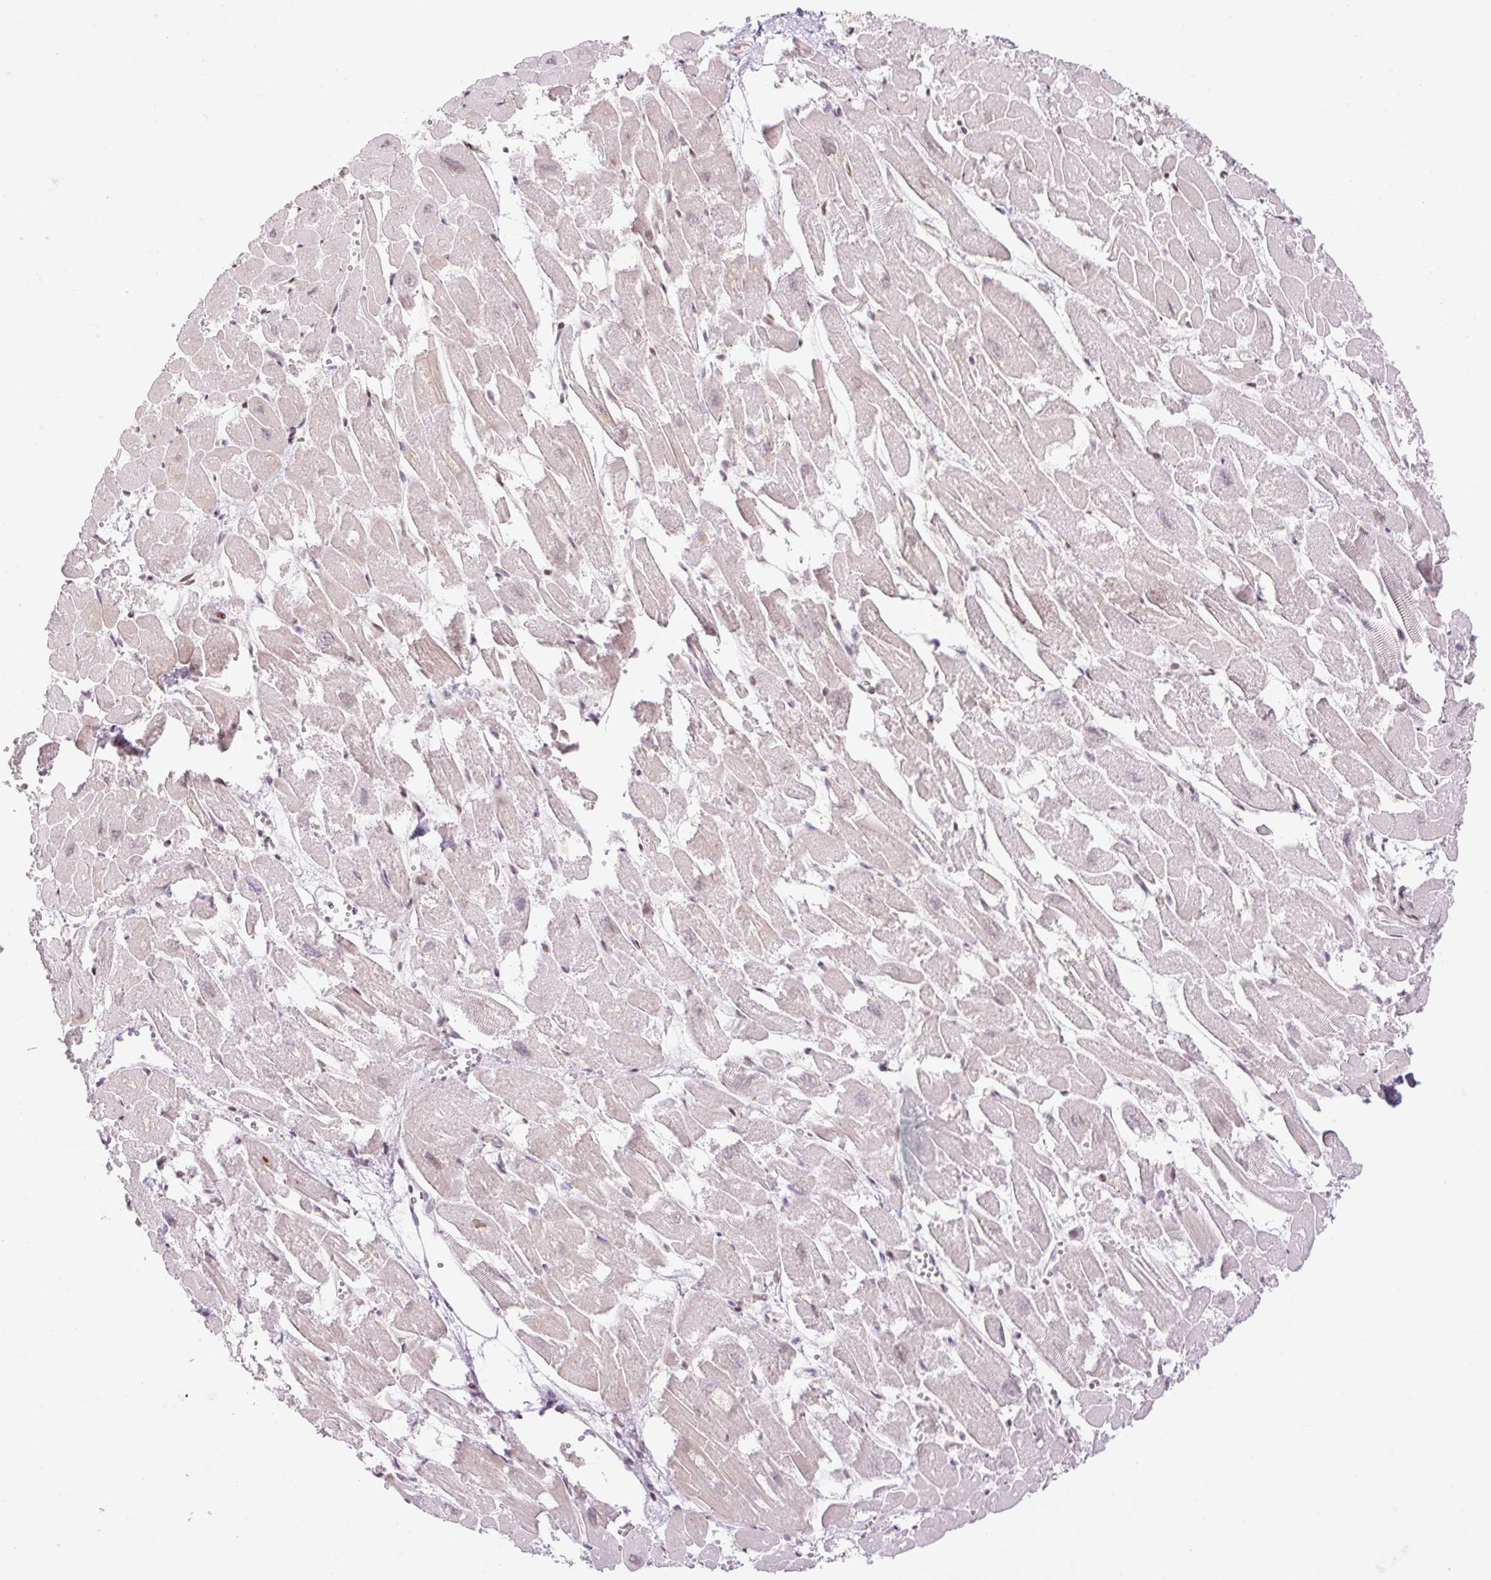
{"staining": {"intensity": "moderate", "quantity": "<25%", "location": "cytoplasmic/membranous,nuclear"}, "tissue": "heart muscle", "cell_type": "Cardiomyocytes", "image_type": "normal", "snomed": [{"axis": "morphology", "description": "Normal tissue, NOS"}, {"axis": "topography", "description": "Heart"}], "caption": "IHC (DAB (3,3'-diaminobenzidine)) staining of unremarkable heart muscle reveals moderate cytoplasmic/membranous,nuclear protein staining in about <25% of cardiomyocytes. Nuclei are stained in blue.", "gene": "RIPPLY3", "patient": {"sex": "male", "age": 54}}